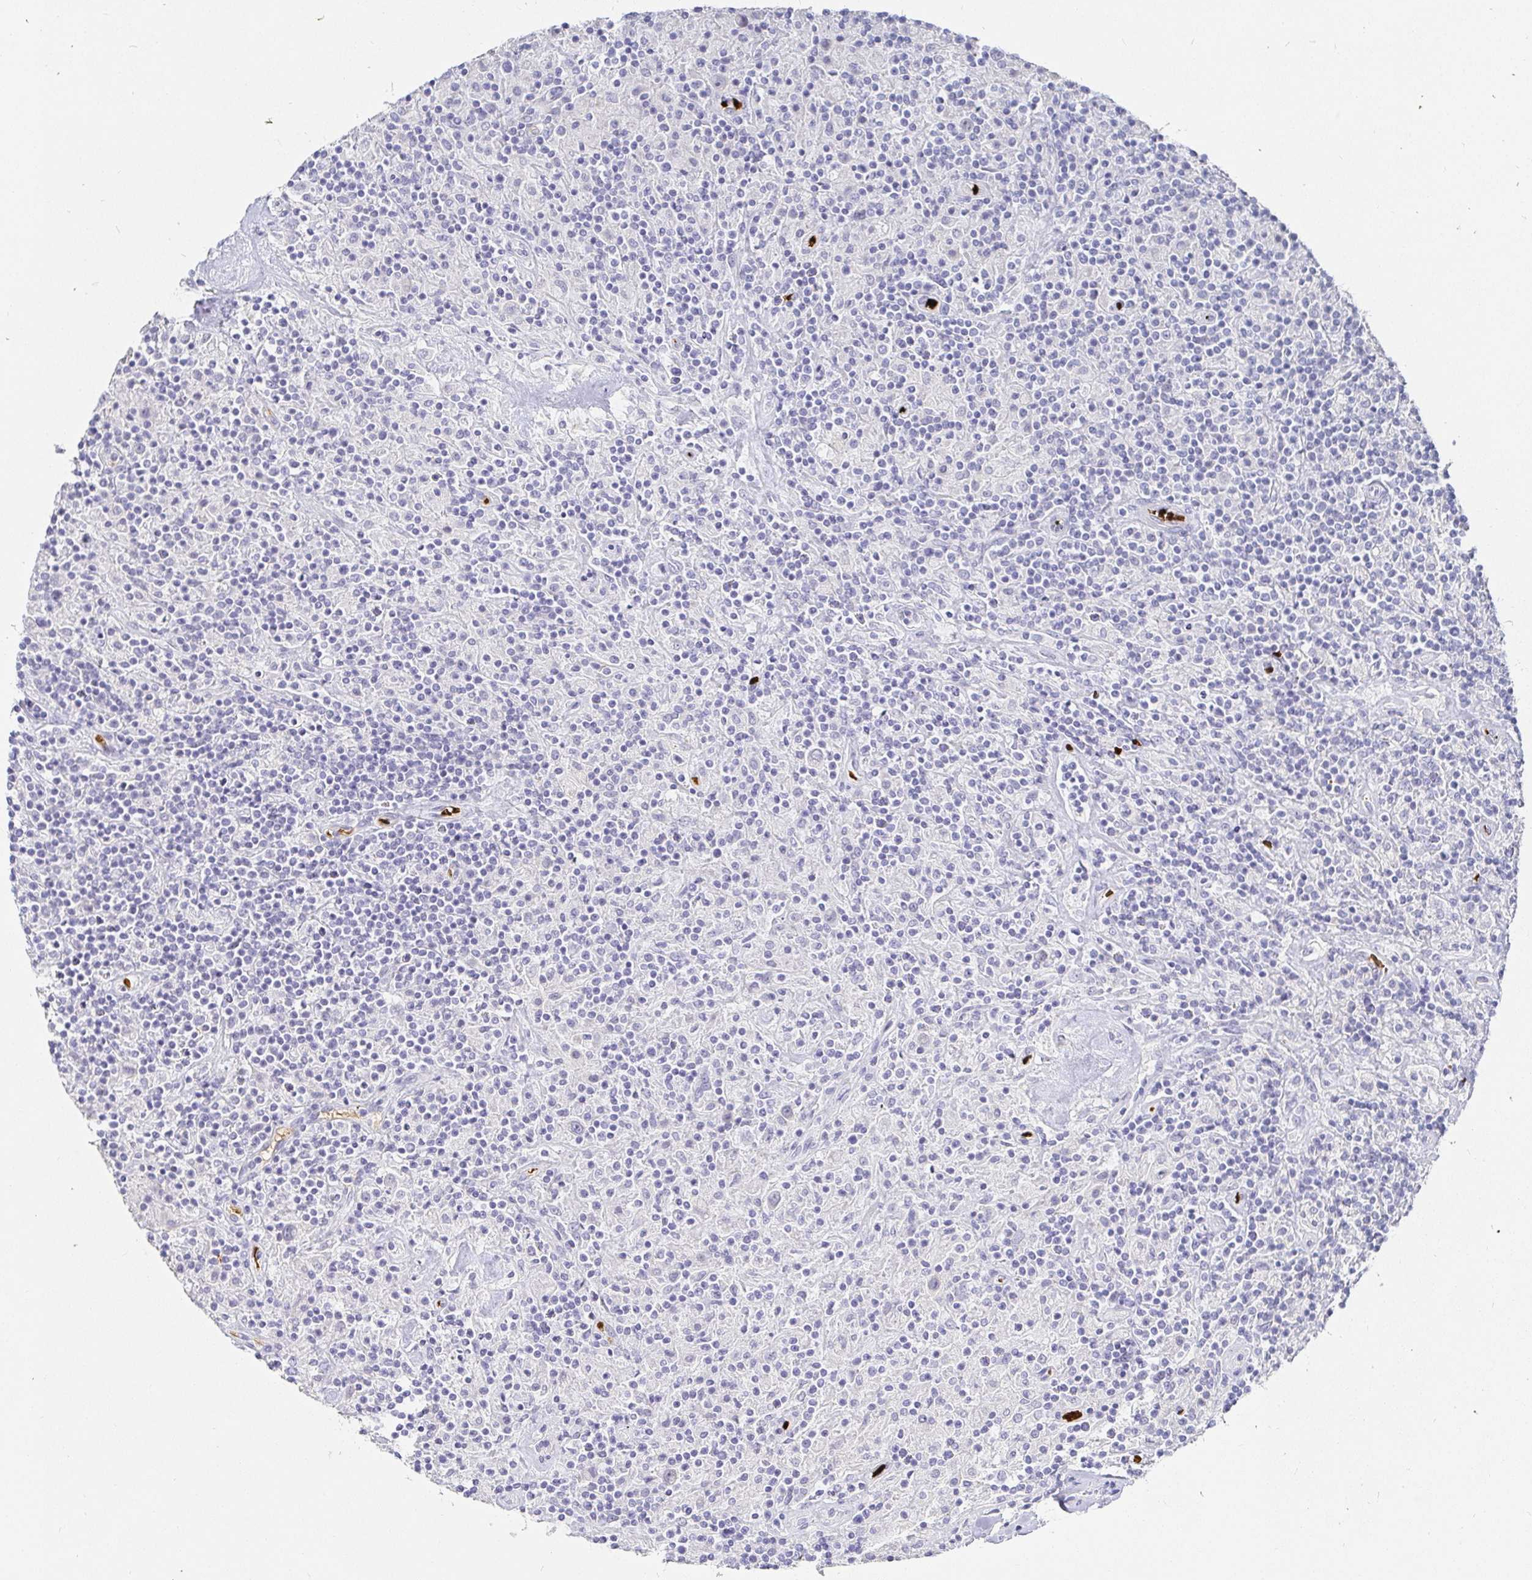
{"staining": {"intensity": "negative", "quantity": "none", "location": "none"}, "tissue": "lymphoma", "cell_type": "Tumor cells", "image_type": "cancer", "snomed": [{"axis": "morphology", "description": "Hodgkin's disease, NOS"}, {"axis": "topography", "description": "Lymph node"}], "caption": "Tumor cells are negative for brown protein staining in Hodgkin's disease.", "gene": "FGF21", "patient": {"sex": "male", "age": 70}}